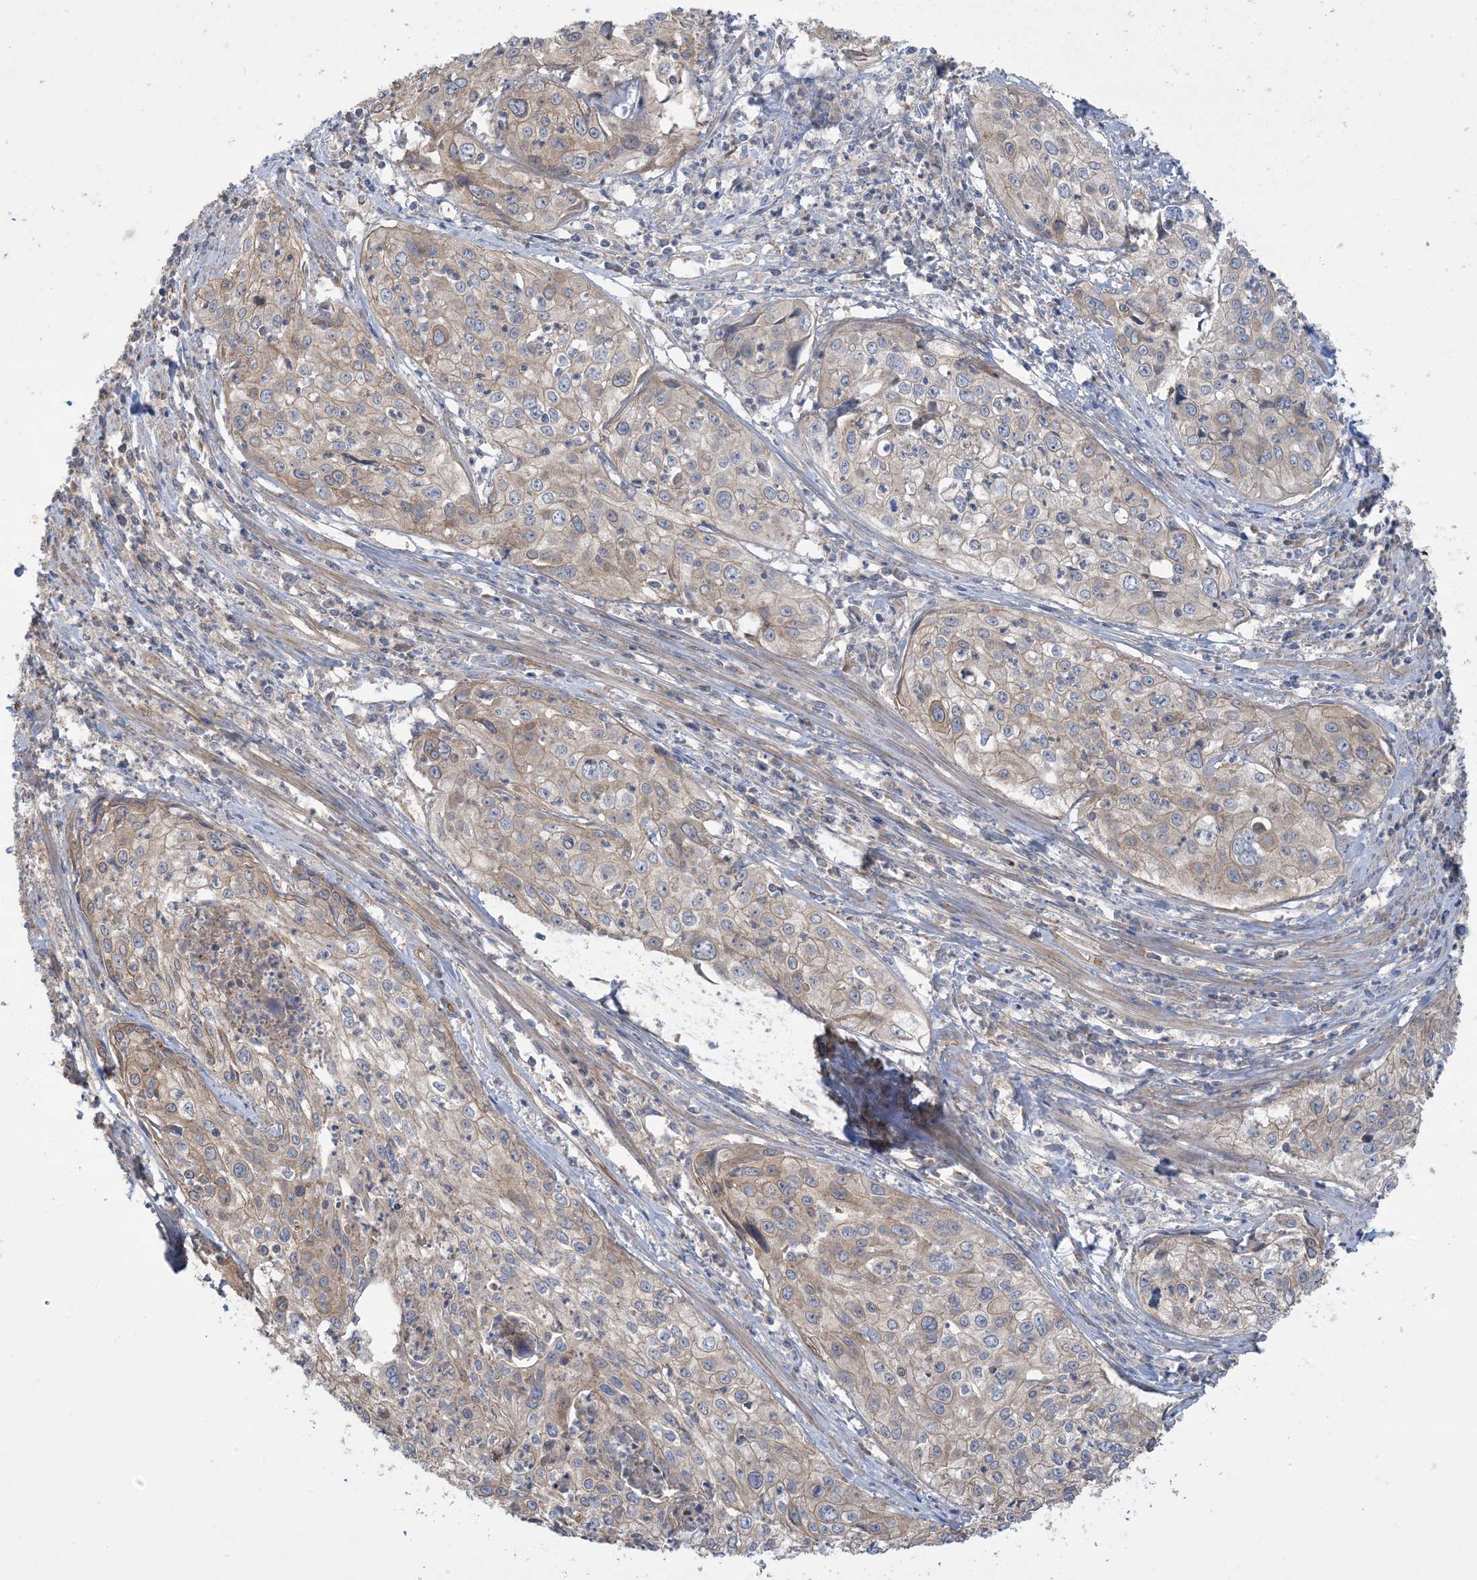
{"staining": {"intensity": "weak", "quantity": "25%-75%", "location": "cytoplasmic/membranous"}, "tissue": "cervical cancer", "cell_type": "Tumor cells", "image_type": "cancer", "snomed": [{"axis": "morphology", "description": "Squamous cell carcinoma, NOS"}, {"axis": "topography", "description": "Cervix"}], "caption": "Immunohistochemistry (DAB) staining of cervical cancer shows weak cytoplasmic/membranous protein positivity in about 25%-75% of tumor cells.", "gene": "CCNY", "patient": {"sex": "female", "age": 31}}